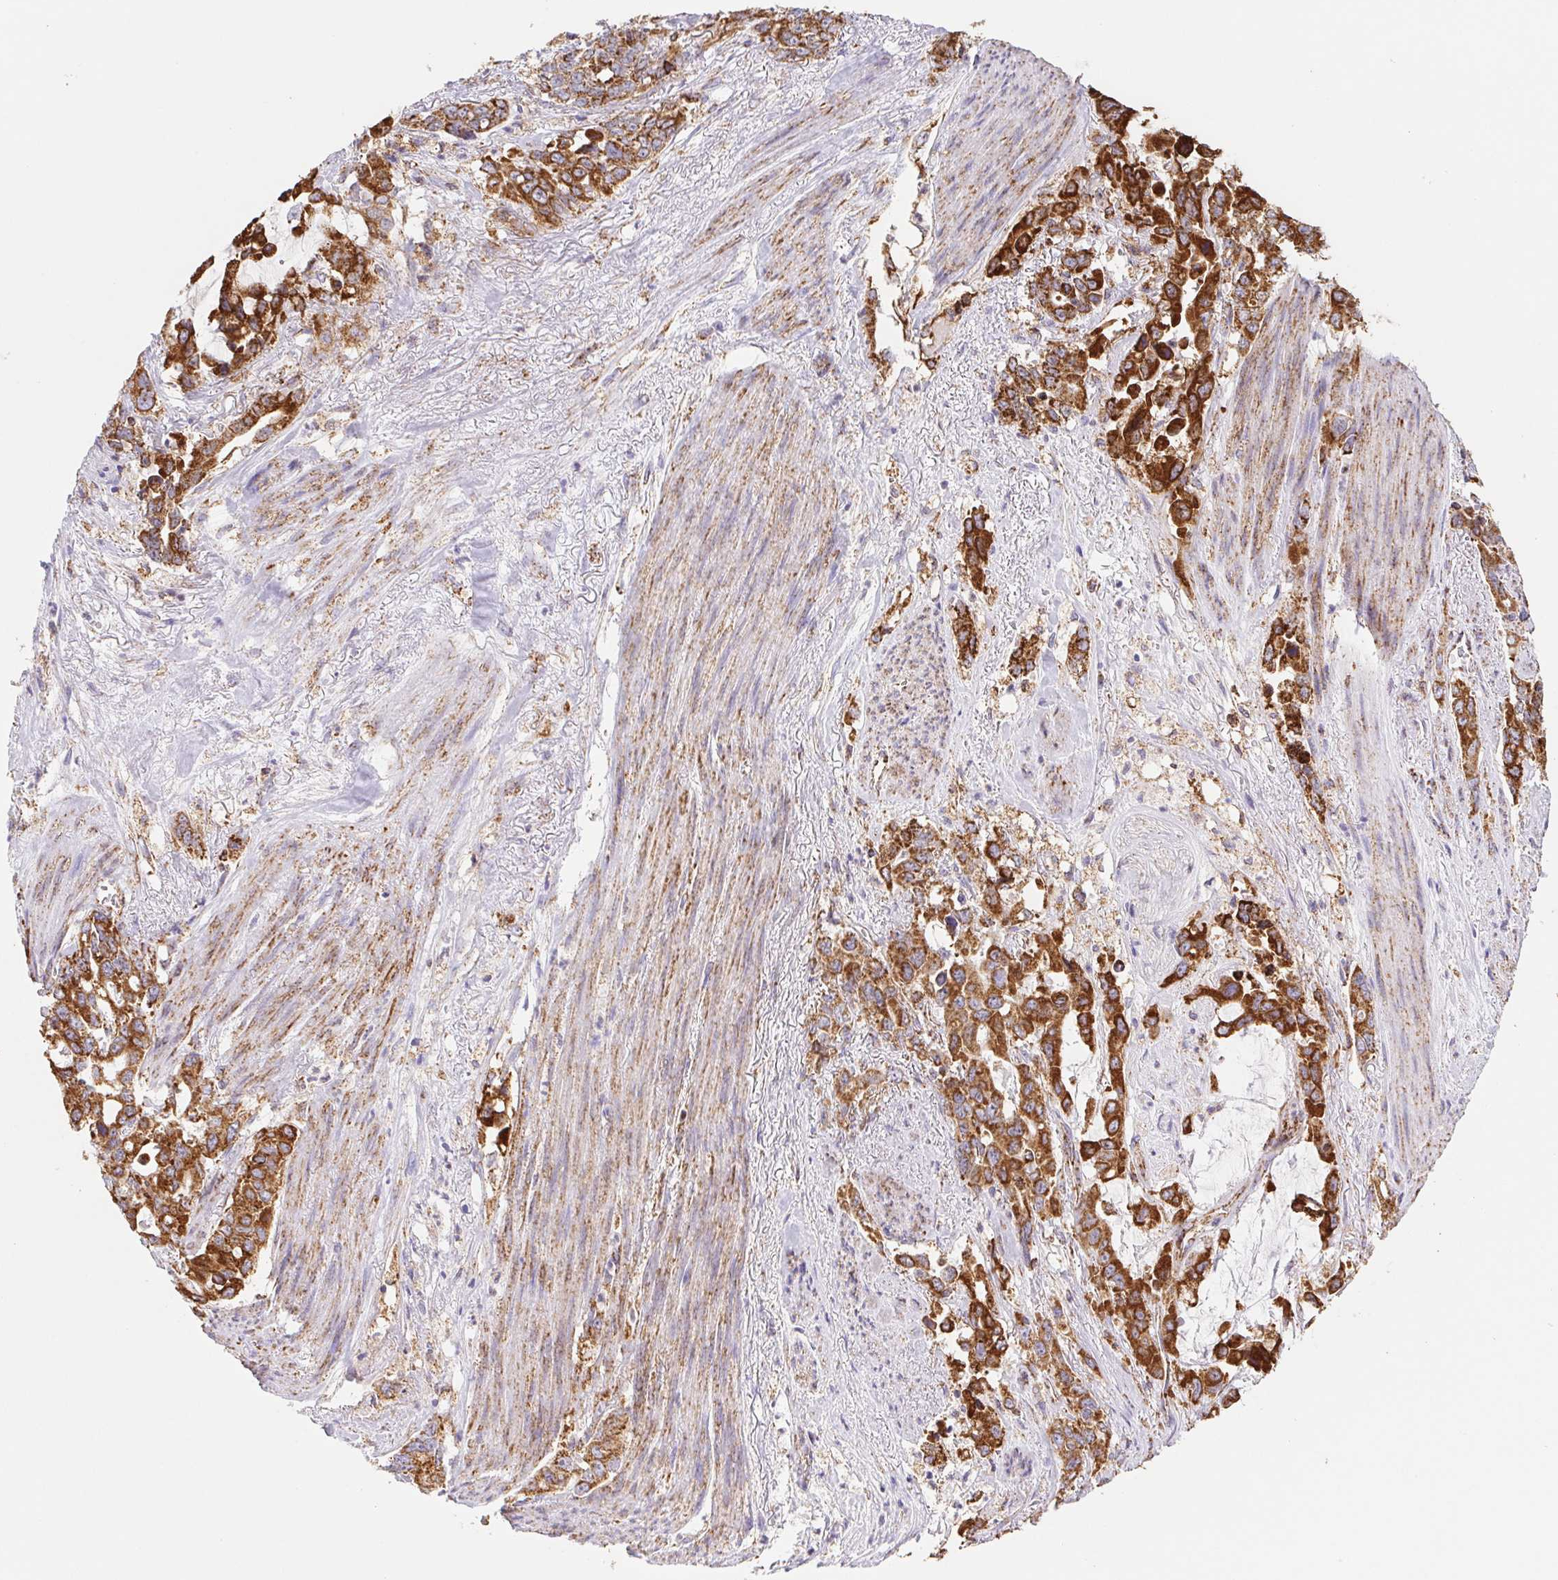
{"staining": {"intensity": "strong", "quantity": ">75%", "location": "cytoplasmic/membranous"}, "tissue": "stomach cancer", "cell_type": "Tumor cells", "image_type": "cancer", "snomed": [{"axis": "morphology", "description": "Adenocarcinoma, NOS"}, {"axis": "topography", "description": "Stomach, upper"}], "caption": "Protein analysis of adenocarcinoma (stomach) tissue displays strong cytoplasmic/membranous positivity in approximately >75% of tumor cells. (Stains: DAB (3,3'-diaminobenzidine) in brown, nuclei in blue, Microscopy: brightfield microscopy at high magnification).", "gene": "NIPSNAP2", "patient": {"sex": "male", "age": 85}}